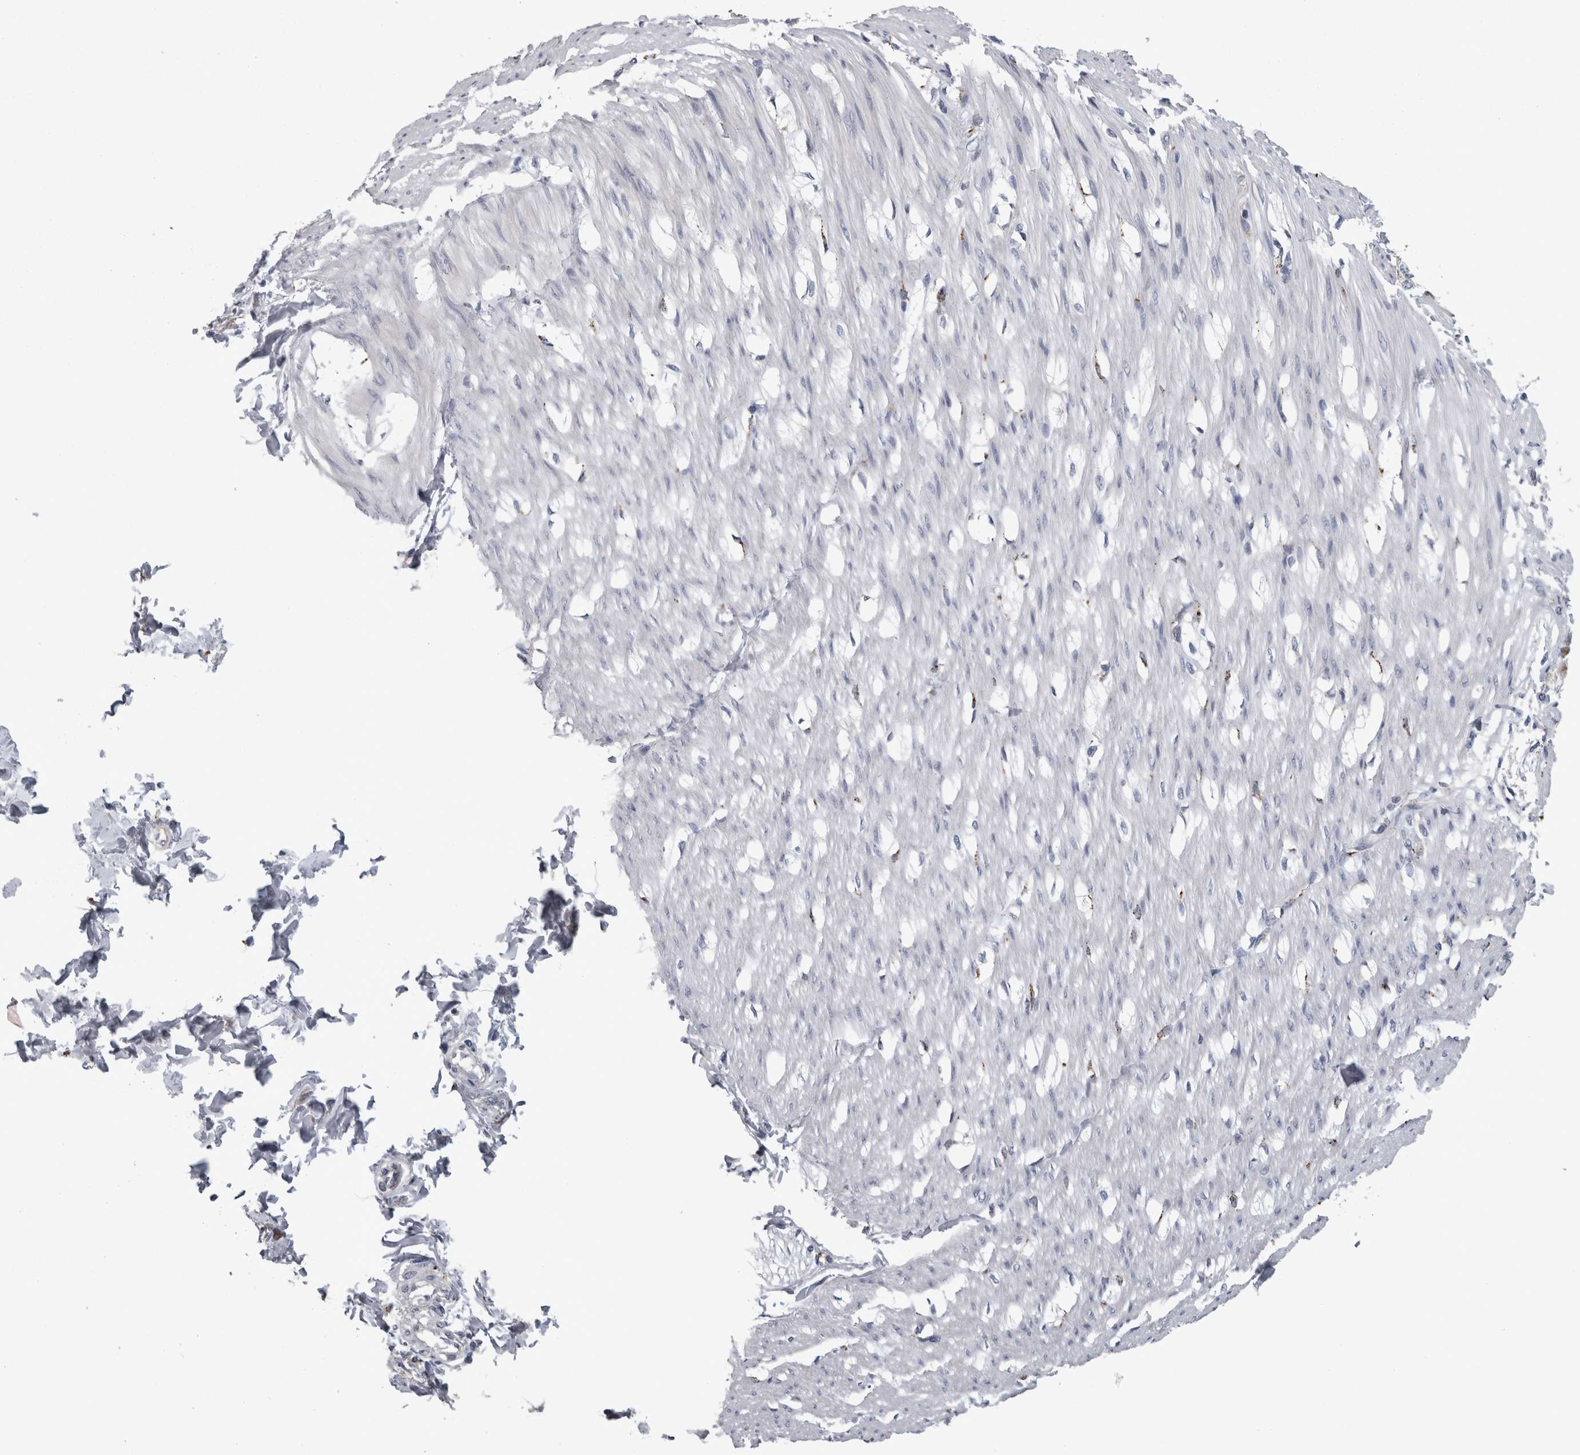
{"staining": {"intensity": "negative", "quantity": "none", "location": "none"}, "tissue": "smooth muscle", "cell_type": "Smooth muscle cells", "image_type": "normal", "snomed": [{"axis": "morphology", "description": "Normal tissue, NOS"}, {"axis": "morphology", "description": "Adenocarcinoma, NOS"}, {"axis": "topography", "description": "Smooth muscle"}, {"axis": "topography", "description": "Colon"}], "caption": "A high-resolution histopathology image shows immunohistochemistry (IHC) staining of normal smooth muscle, which reveals no significant staining in smooth muscle cells. Nuclei are stained in blue.", "gene": "DPP7", "patient": {"sex": "male", "age": 14}}